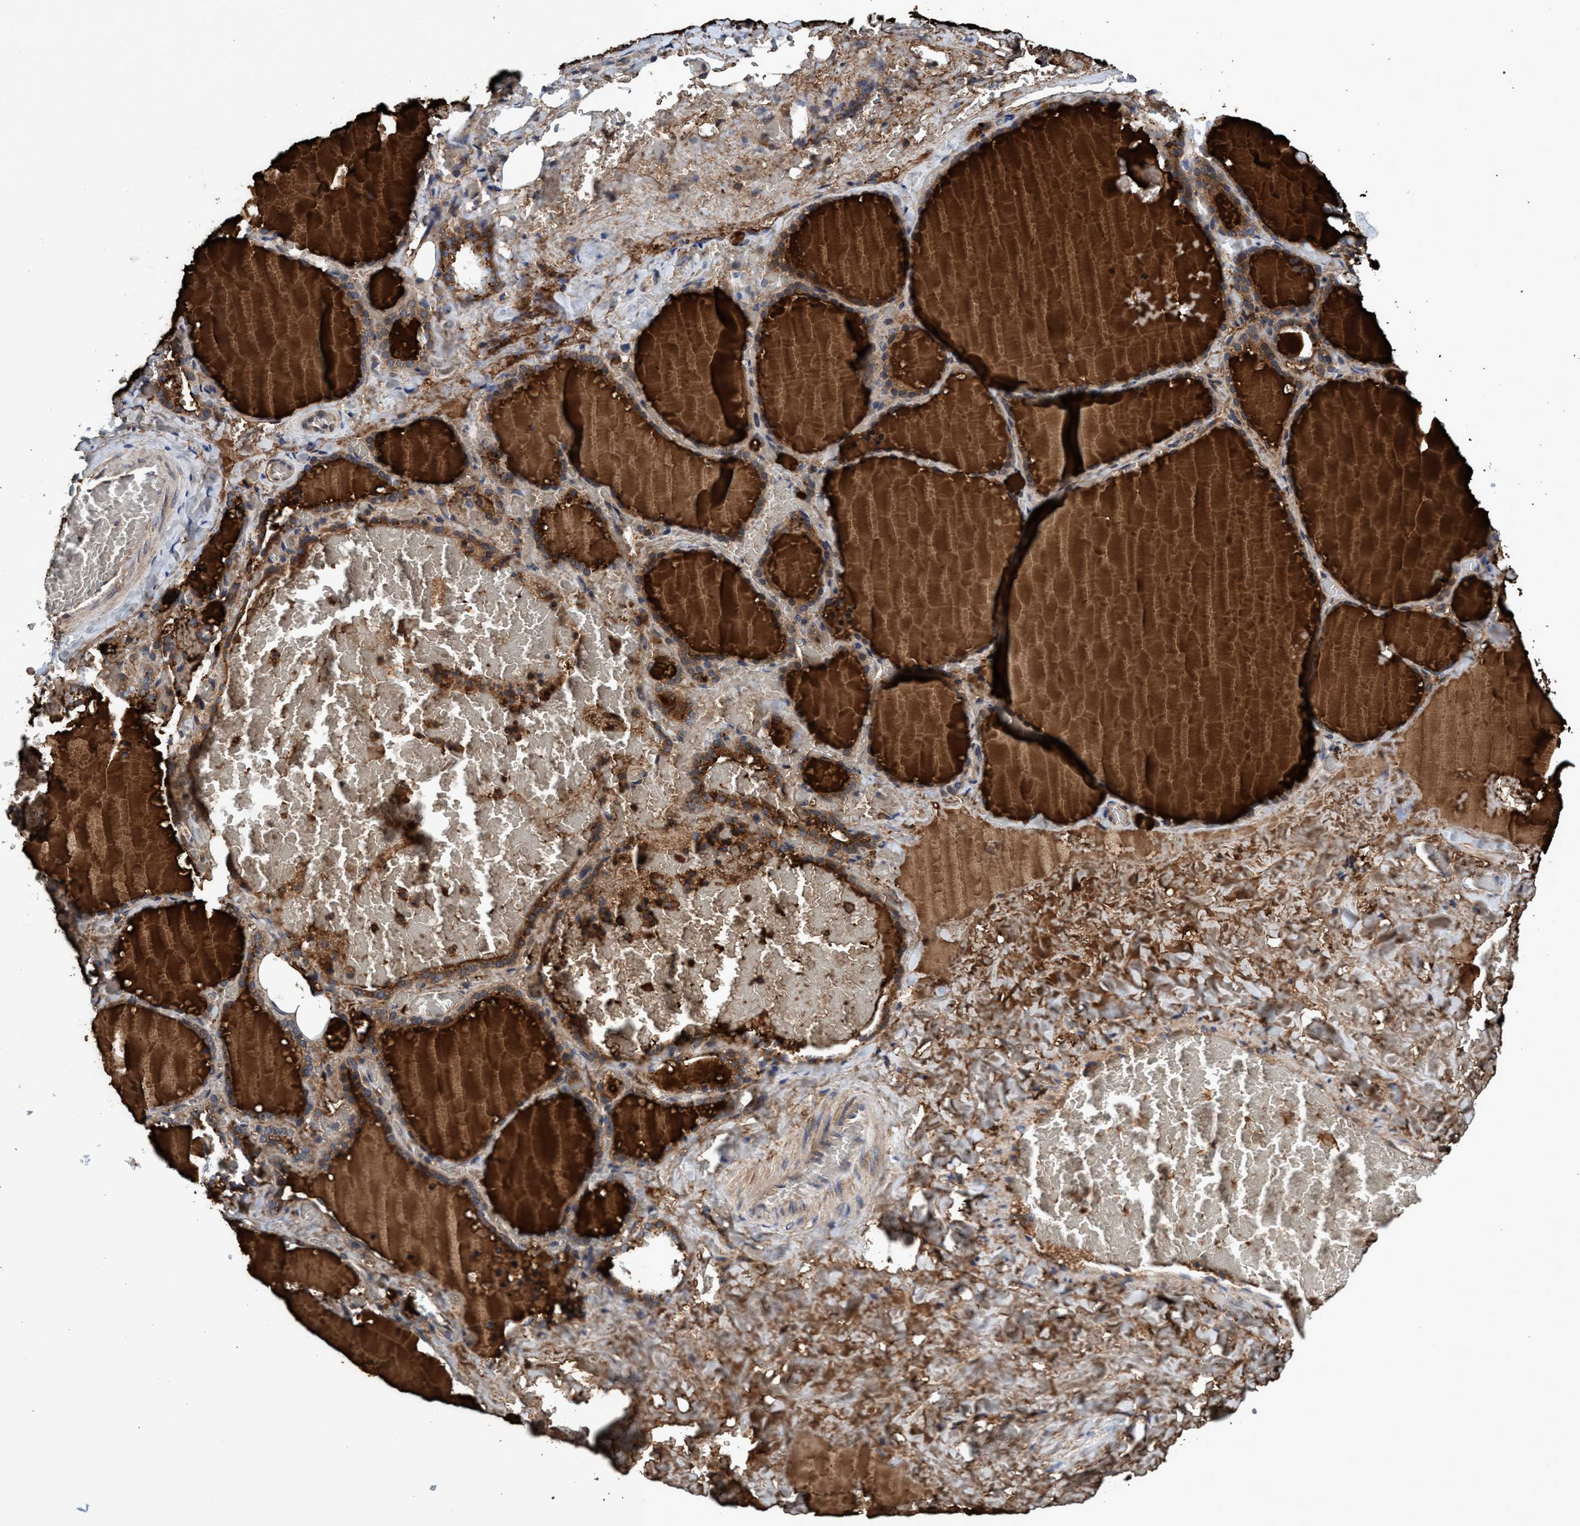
{"staining": {"intensity": "moderate", "quantity": ">75%", "location": "cytoplasmic/membranous"}, "tissue": "thyroid gland", "cell_type": "Glandular cells", "image_type": "normal", "snomed": [{"axis": "morphology", "description": "Normal tissue, NOS"}, {"axis": "topography", "description": "Thyroid gland"}], "caption": "Protein expression analysis of normal human thyroid gland reveals moderate cytoplasmic/membranous expression in approximately >75% of glandular cells.", "gene": "CALCOCO2", "patient": {"sex": "female", "age": 22}}